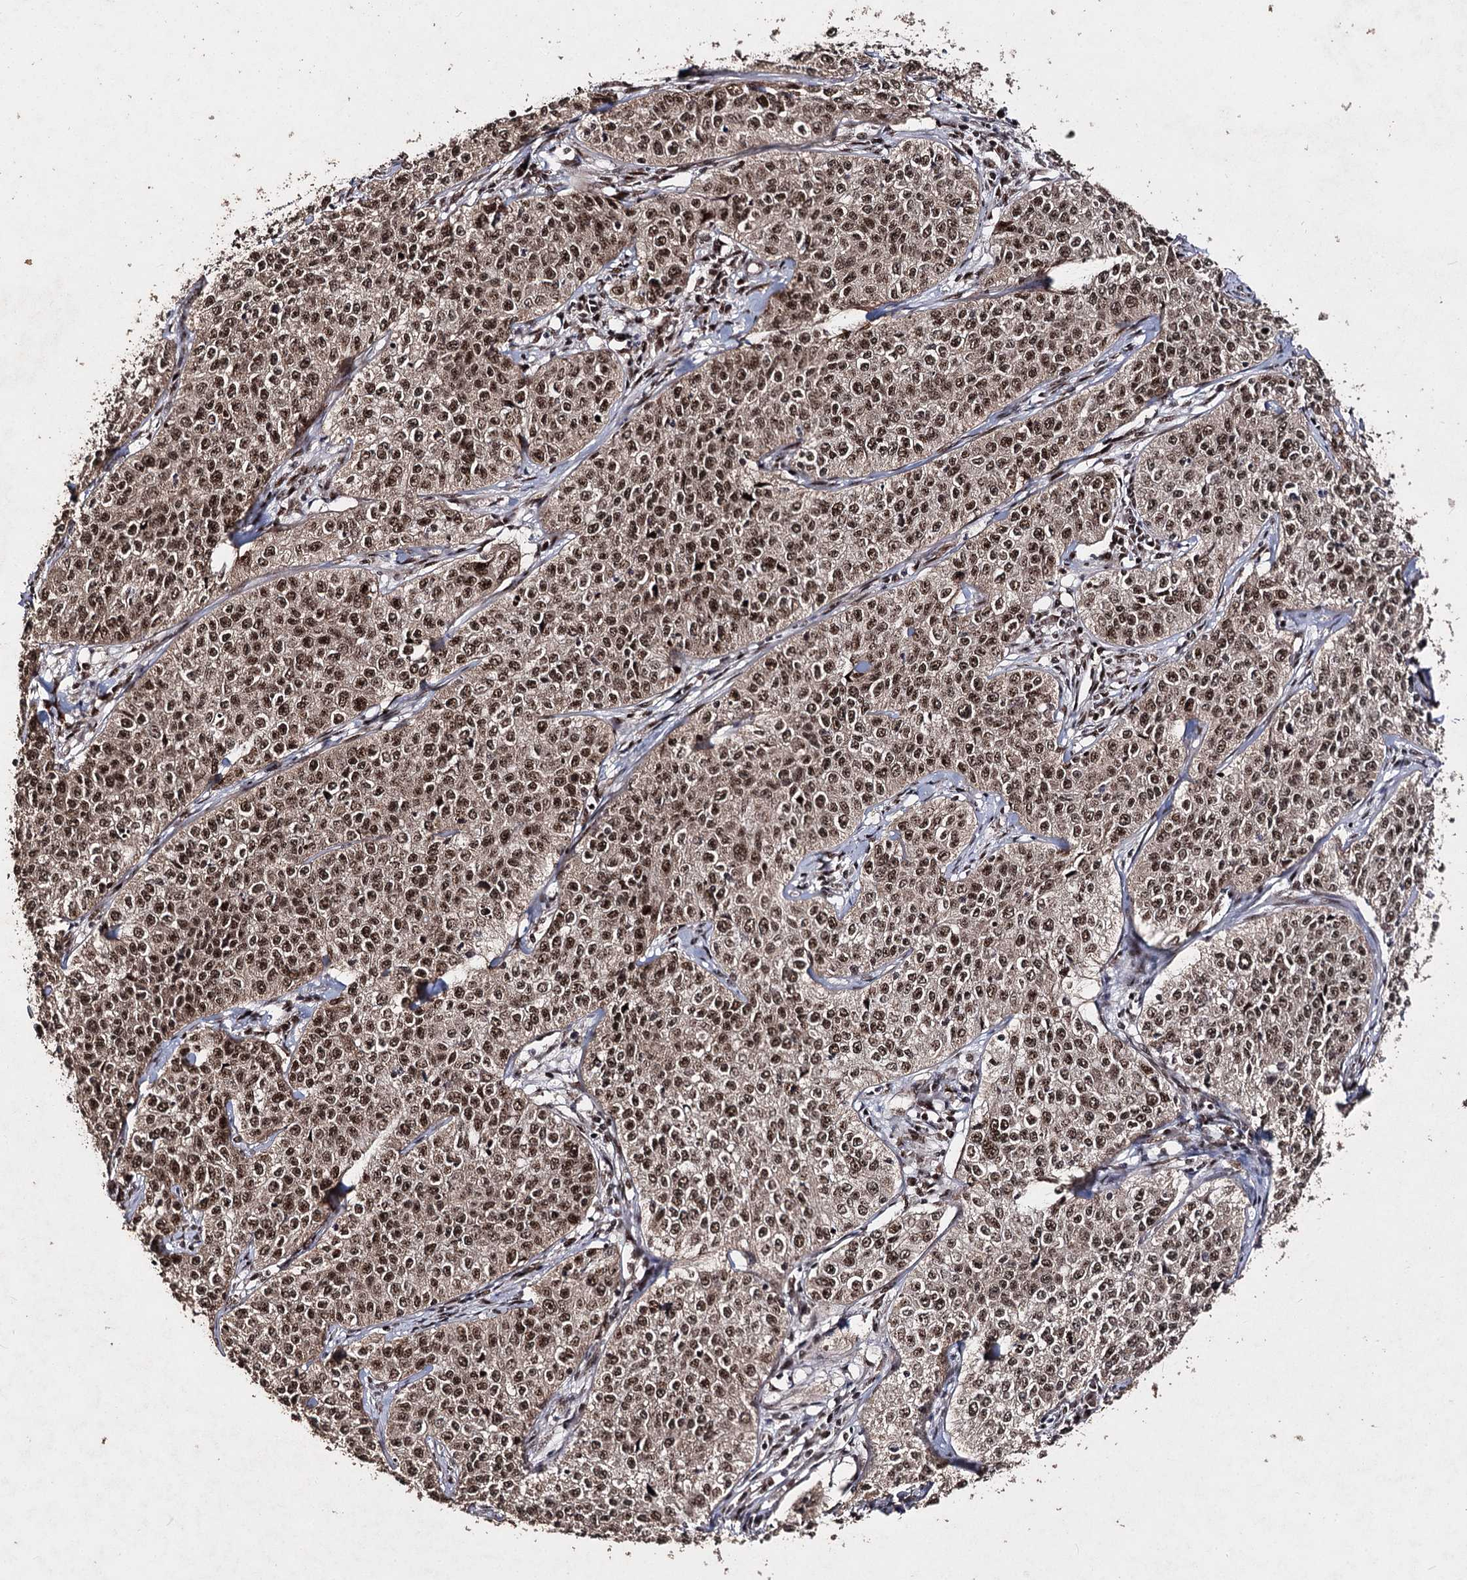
{"staining": {"intensity": "strong", "quantity": ">75%", "location": "nuclear"}, "tissue": "cervical cancer", "cell_type": "Tumor cells", "image_type": "cancer", "snomed": [{"axis": "morphology", "description": "Squamous cell carcinoma, NOS"}, {"axis": "topography", "description": "Cervix"}], "caption": "Protein expression analysis of human squamous cell carcinoma (cervical) reveals strong nuclear expression in approximately >75% of tumor cells.", "gene": "U2SURP", "patient": {"sex": "female", "age": 35}}